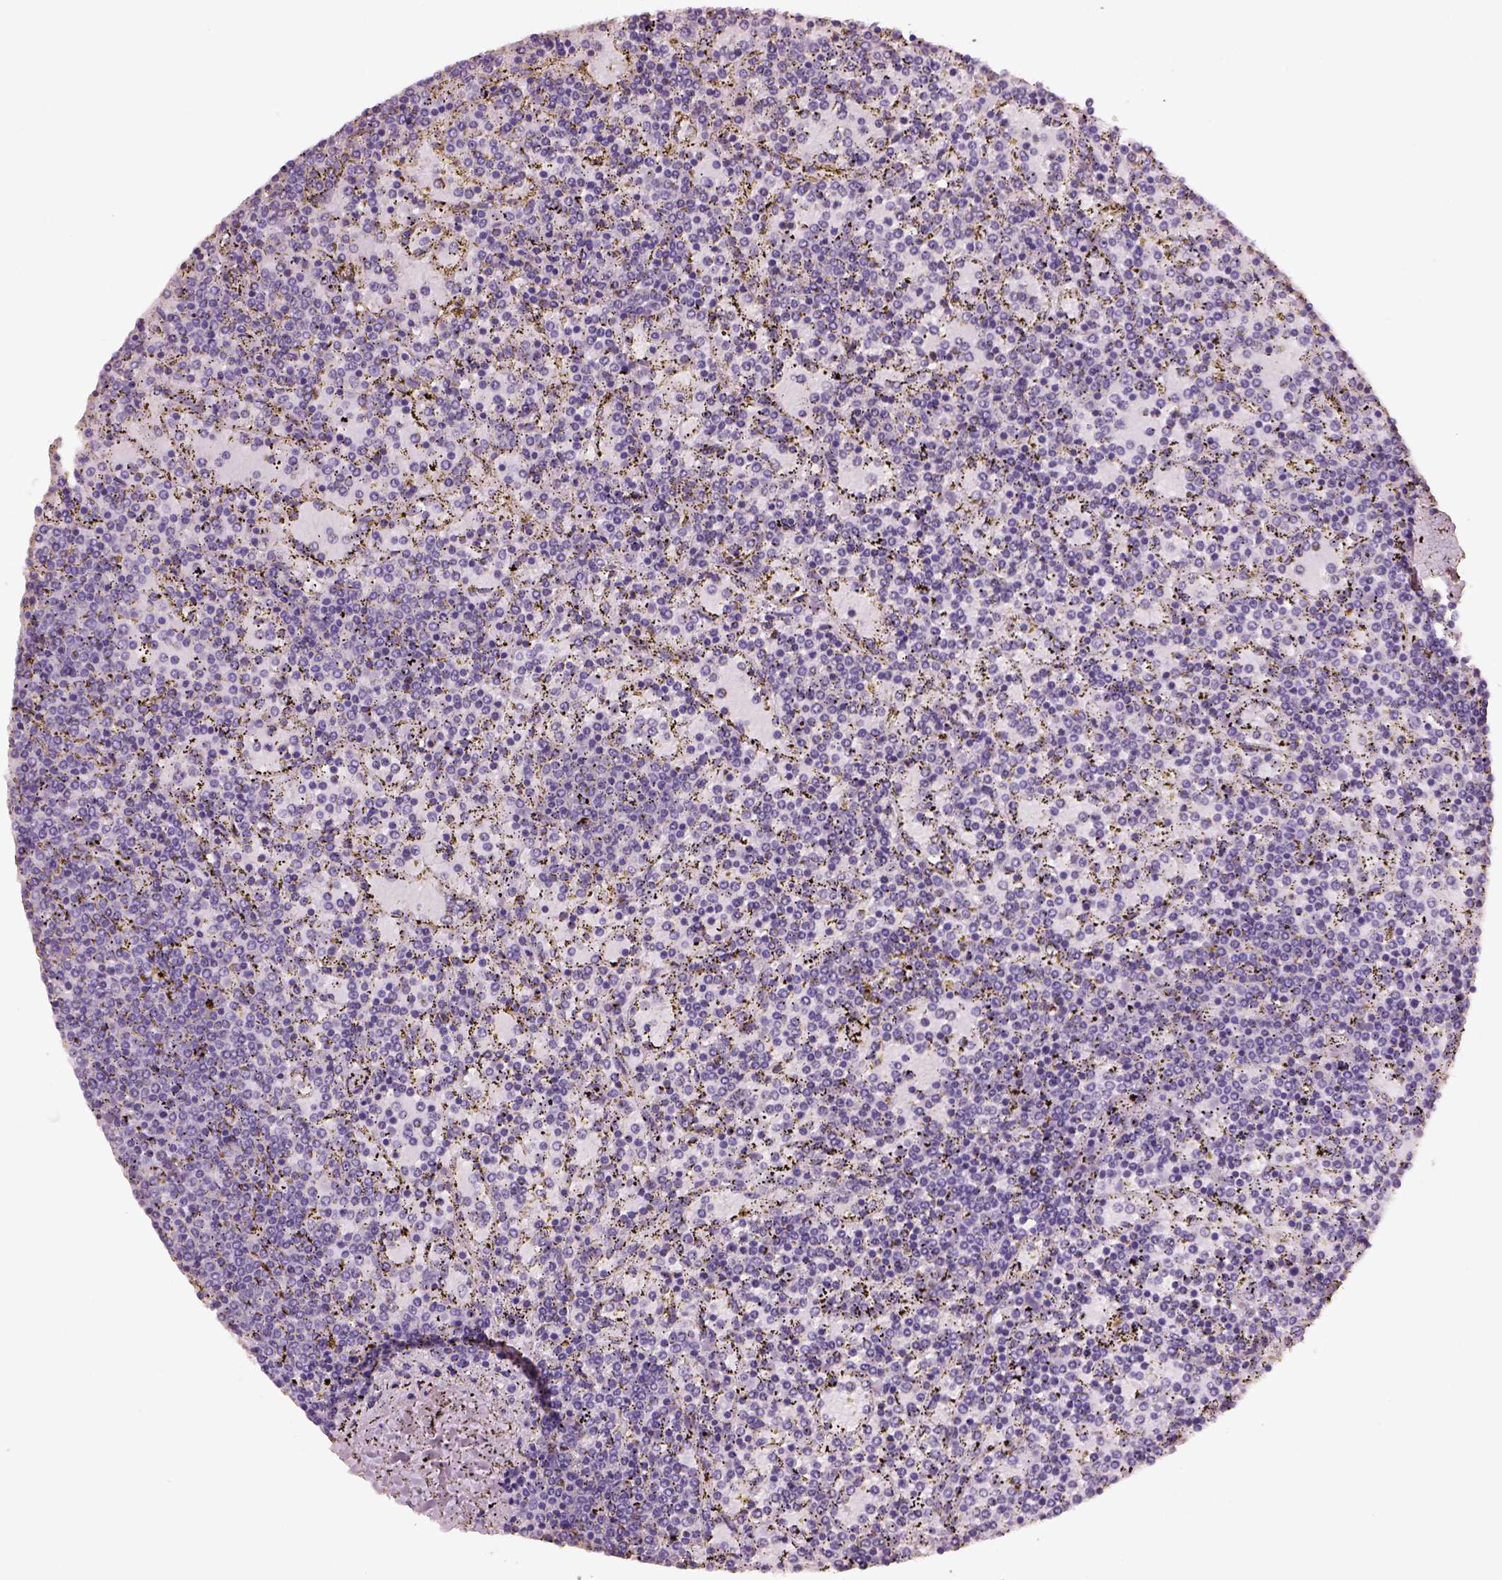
{"staining": {"intensity": "negative", "quantity": "none", "location": "none"}, "tissue": "lymphoma", "cell_type": "Tumor cells", "image_type": "cancer", "snomed": [{"axis": "morphology", "description": "Malignant lymphoma, non-Hodgkin's type, Low grade"}, {"axis": "topography", "description": "Spleen"}], "caption": "Immunohistochemistry image of neoplastic tissue: lymphoma stained with DAB (3,3'-diaminobenzidine) exhibits no significant protein staining in tumor cells.", "gene": "OTUD6A", "patient": {"sex": "female", "age": 77}}